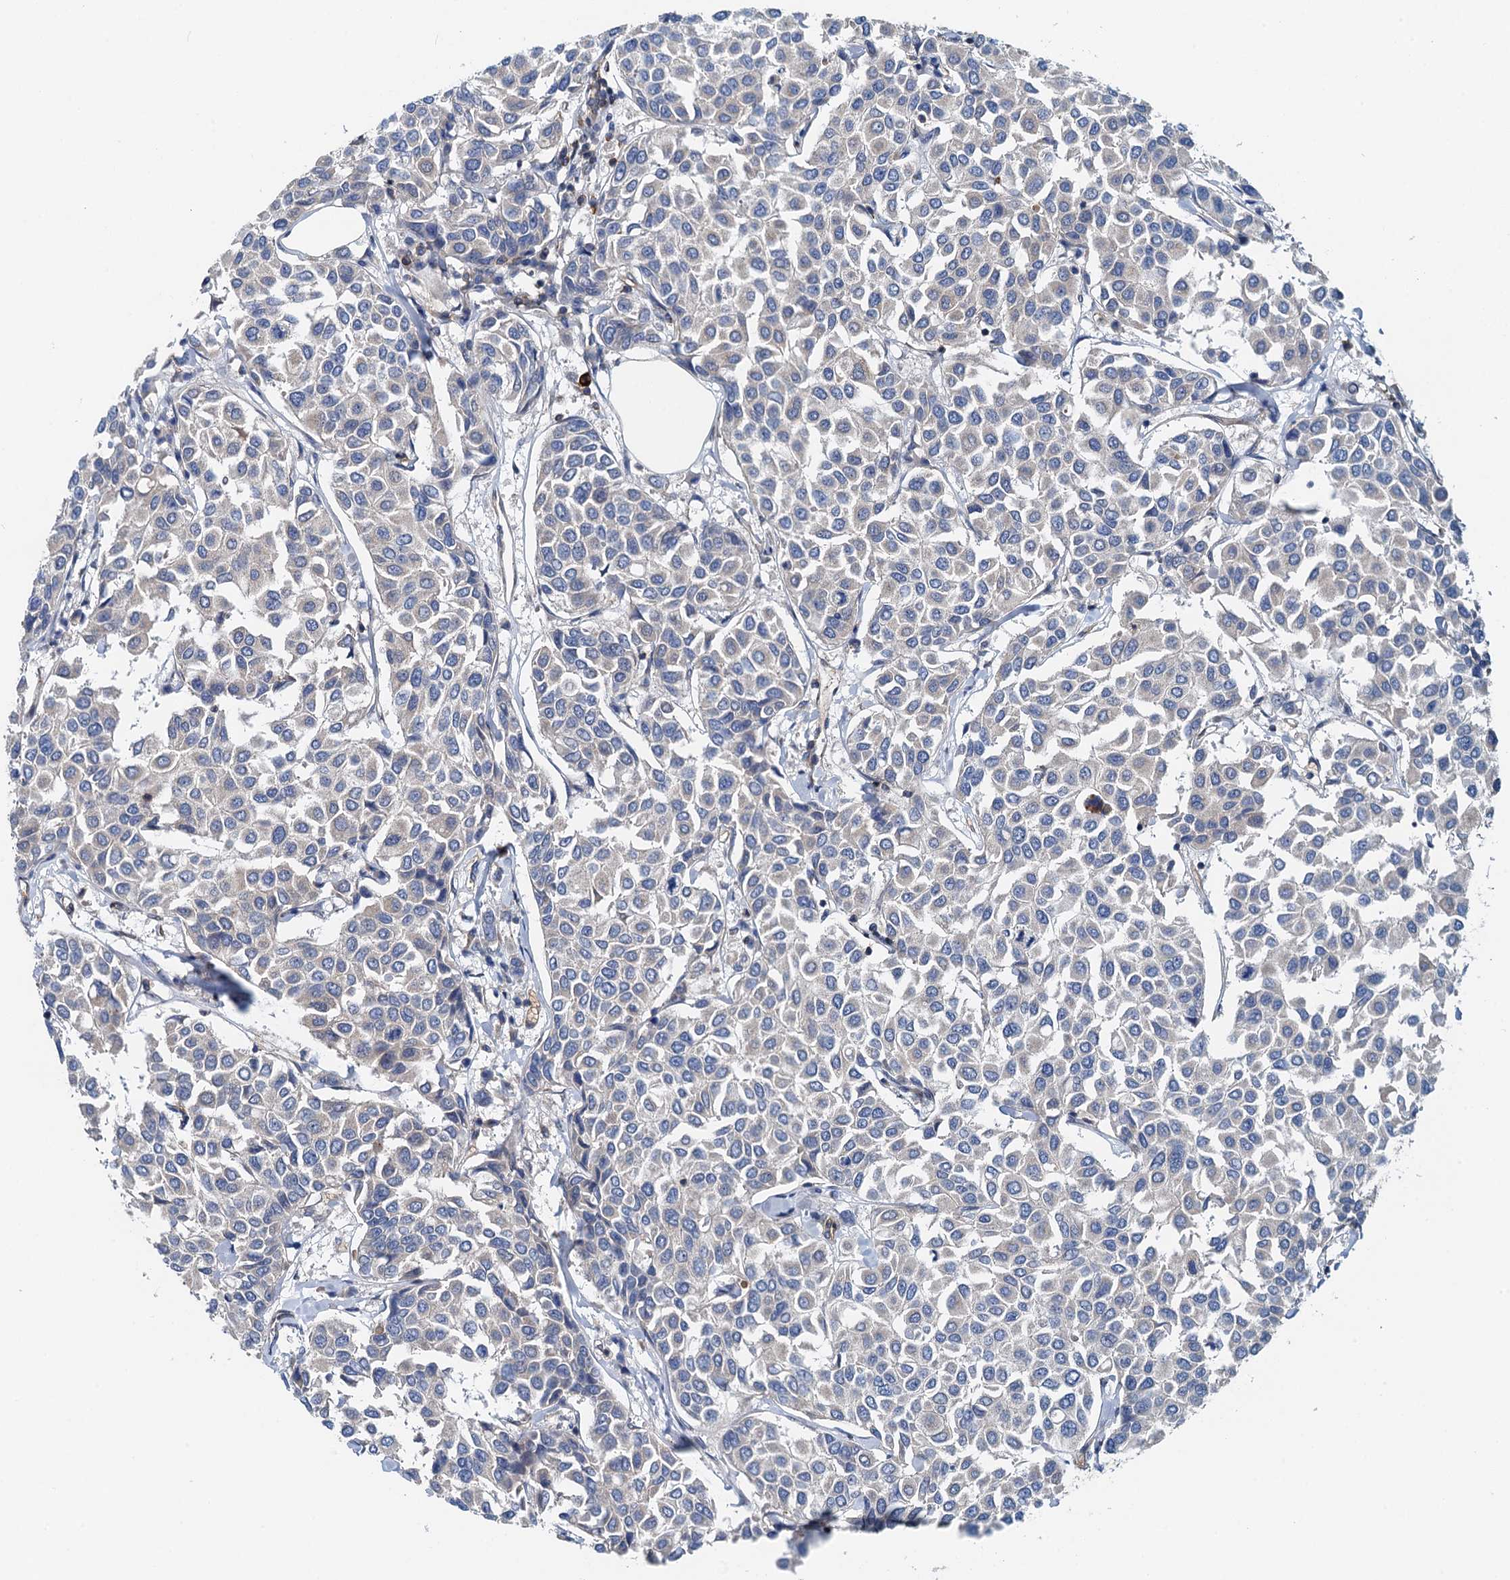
{"staining": {"intensity": "negative", "quantity": "none", "location": "none"}, "tissue": "breast cancer", "cell_type": "Tumor cells", "image_type": "cancer", "snomed": [{"axis": "morphology", "description": "Duct carcinoma"}, {"axis": "topography", "description": "Breast"}], "caption": "Tumor cells are negative for protein expression in human breast intraductal carcinoma. Nuclei are stained in blue.", "gene": "ROGDI", "patient": {"sex": "female", "age": 55}}